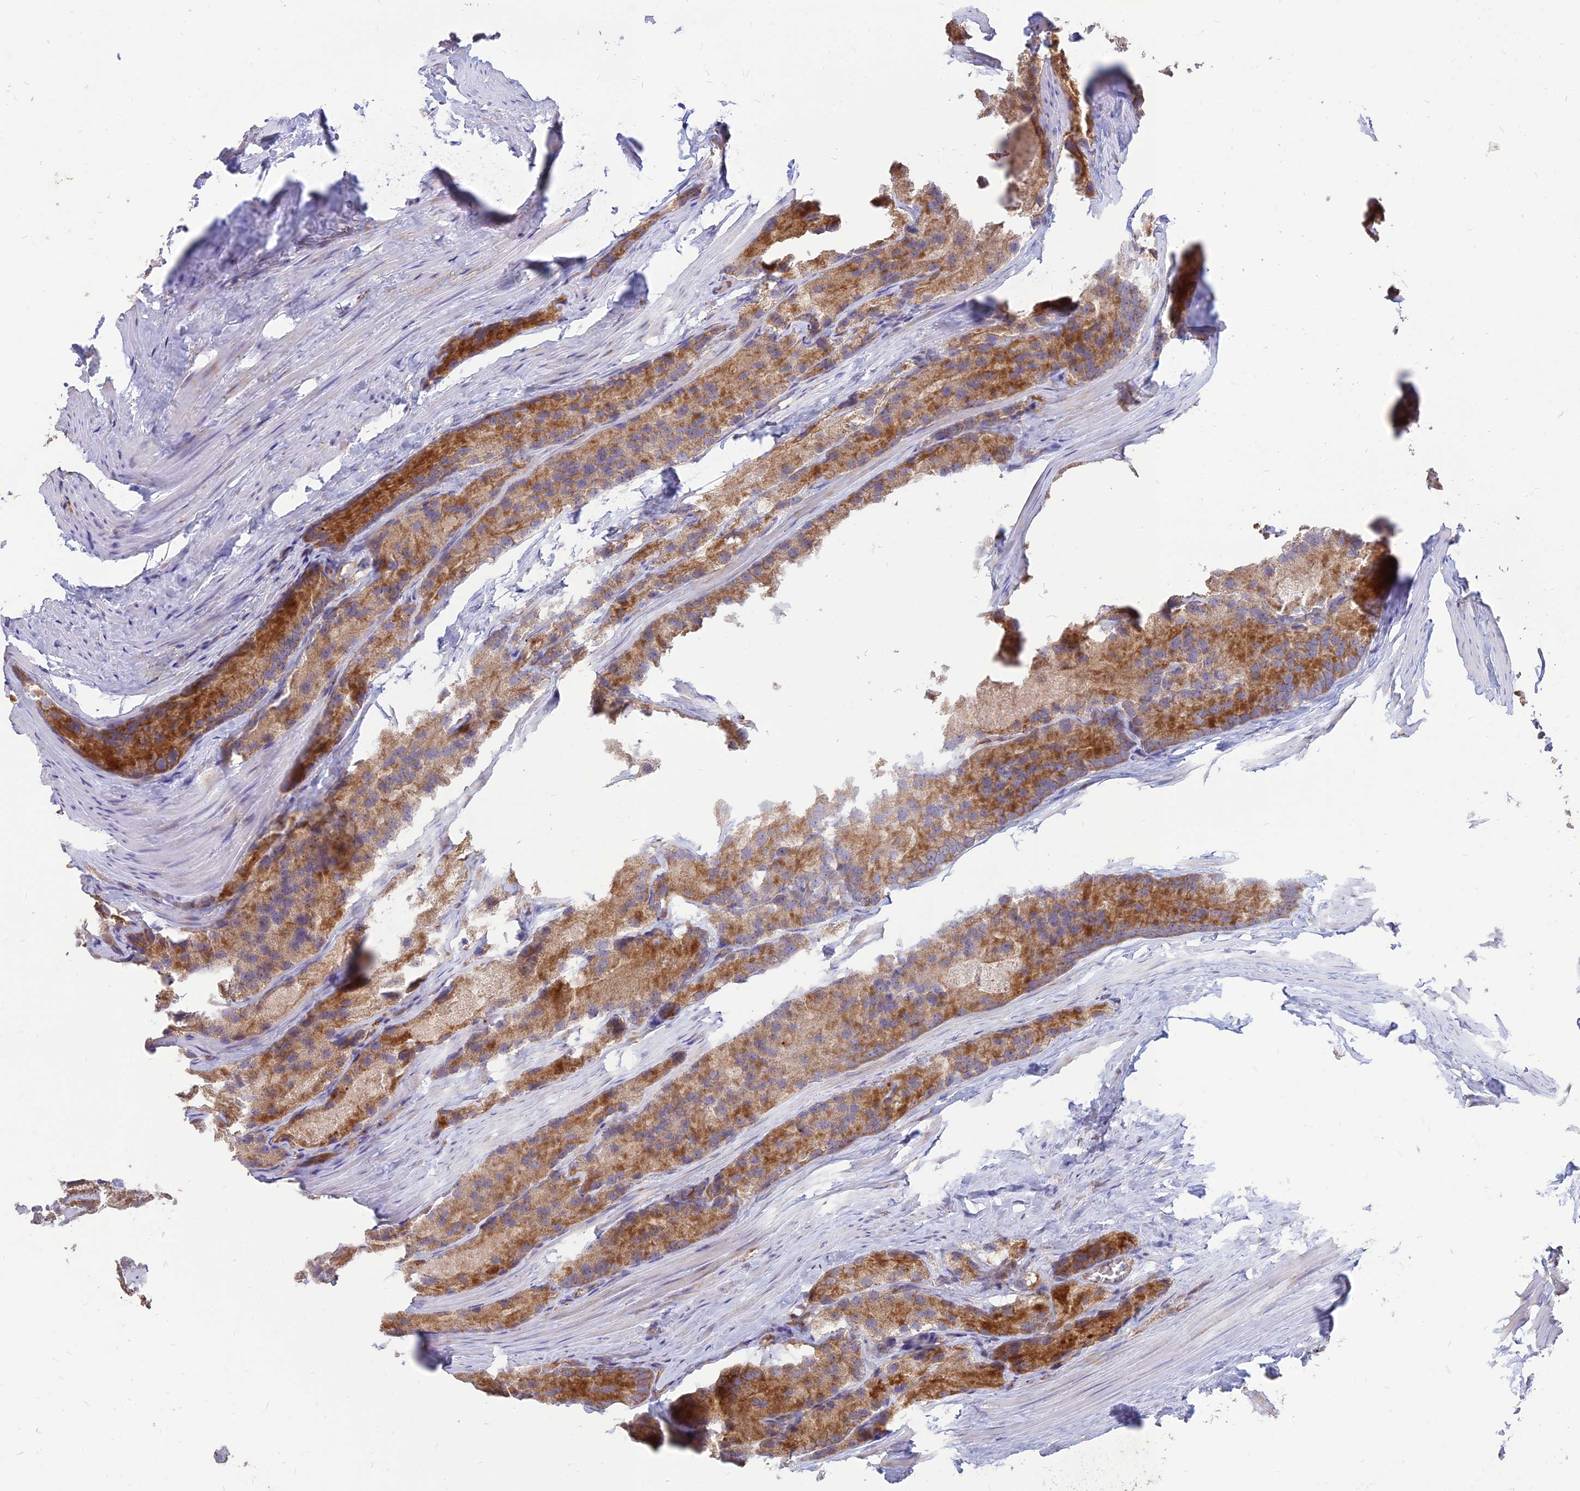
{"staining": {"intensity": "moderate", "quantity": ">75%", "location": "cytoplasmic/membranous"}, "tissue": "prostate cancer", "cell_type": "Tumor cells", "image_type": "cancer", "snomed": [{"axis": "morphology", "description": "Adenocarcinoma, Low grade"}, {"axis": "topography", "description": "Prostate"}], "caption": "This micrograph reveals IHC staining of human prostate cancer (low-grade adenocarcinoma), with medium moderate cytoplasmic/membranous positivity in approximately >75% of tumor cells.", "gene": "ST3GAL6", "patient": {"sex": "male", "age": 69}}